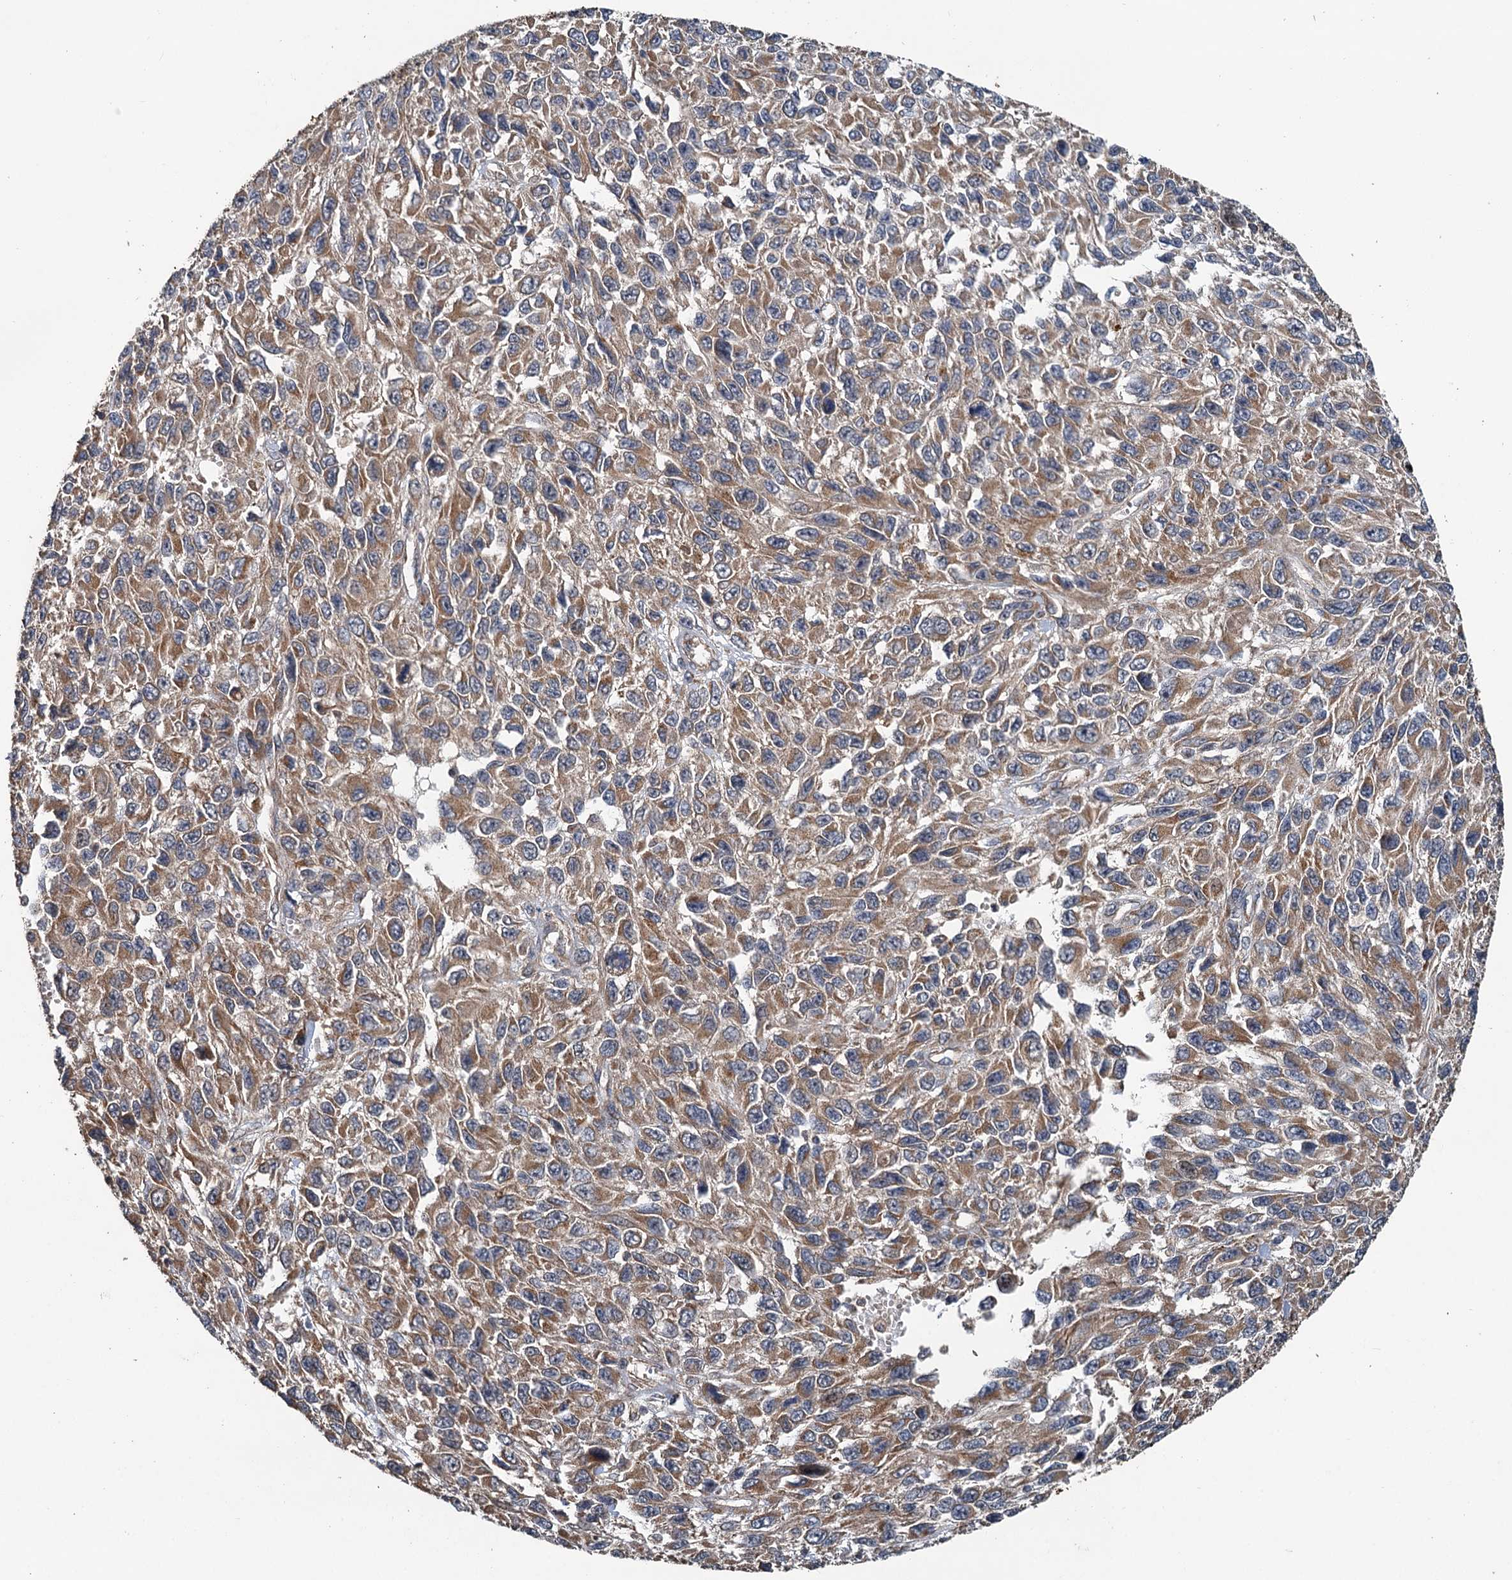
{"staining": {"intensity": "moderate", "quantity": ">75%", "location": "cytoplasmic/membranous"}, "tissue": "melanoma", "cell_type": "Tumor cells", "image_type": "cancer", "snomed": [{"axis": "morphology", "description": "Normal tissue, NOS"}, {"axis": "morphology", "description": "Malignant melanoma, NOS"}, {"axis": "topography", "description": "Skin"}], "caption": "IHC (DAB) staining of melanoma reveals moderate cytoplasmic/membranous protein expression in approximately >75% of tumor cells. (Stains: DAB in brown, nuclei in blue, Microscopy: brightfield microscopy at high magnification).", "gene": "LRRK2", "patient": {"sex": "female", "age": 96}}